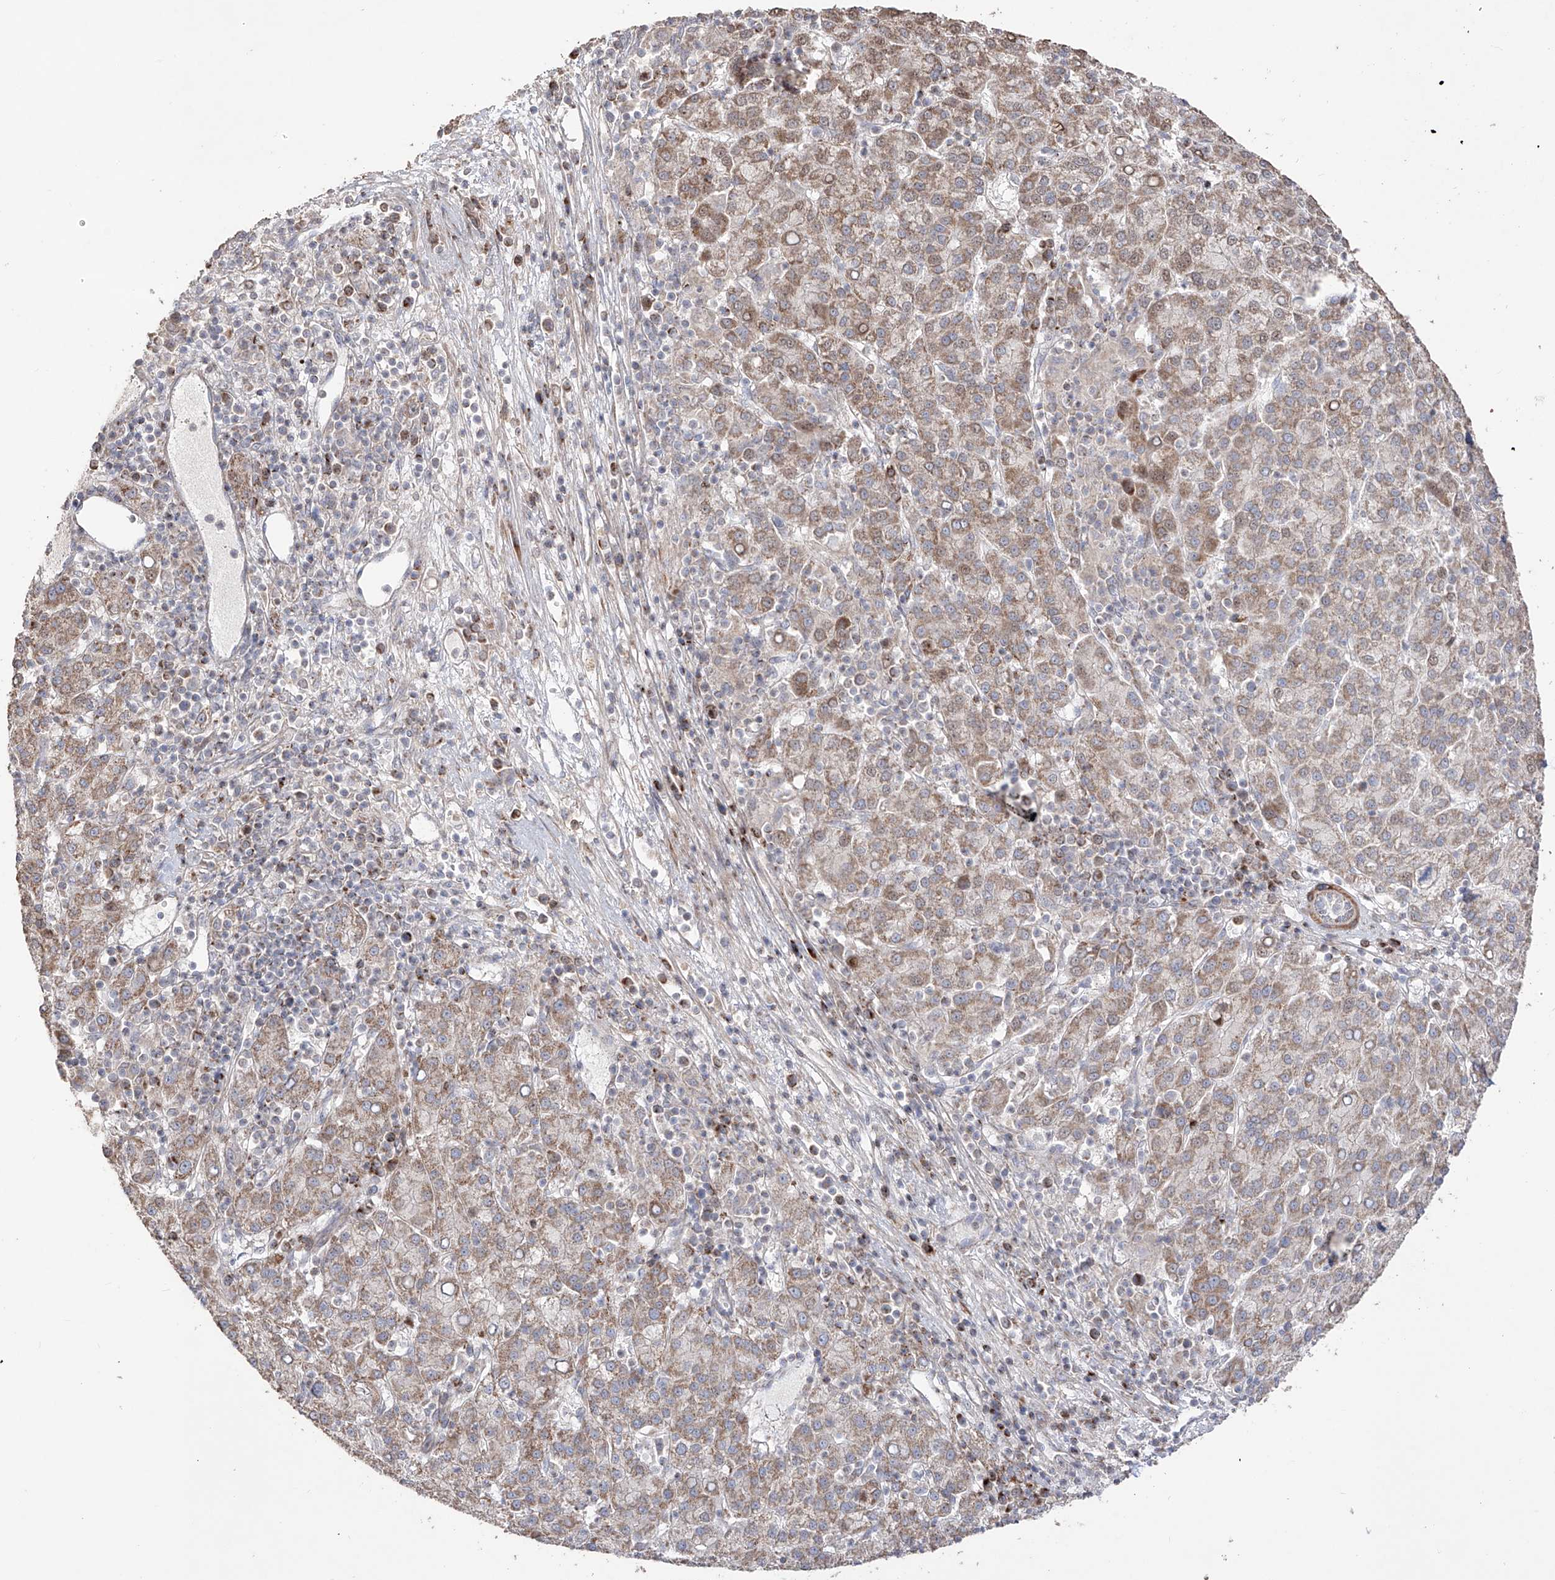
{"staining": {"intensity": "weak", "quantity": ">75%", "location": "cytoplasmic/membranous,nuclear"}, "tissue": "liver cancer", "cell_type": "Tumor cells", "image_type": "cancer", "snomed": [{"axis": "morphology", "description": "Carcinoma, Hepatocellular, NOS"}, {"axis": "topography", "description": "Liver"}], "caption": "Protein staining demonstrates weak cytoplasmic/membranous and nuclear staining in about >75% of tumor cells in liver cancer.", "gene": "YKT6", "patient": {"sex": "female", "age": 58}}